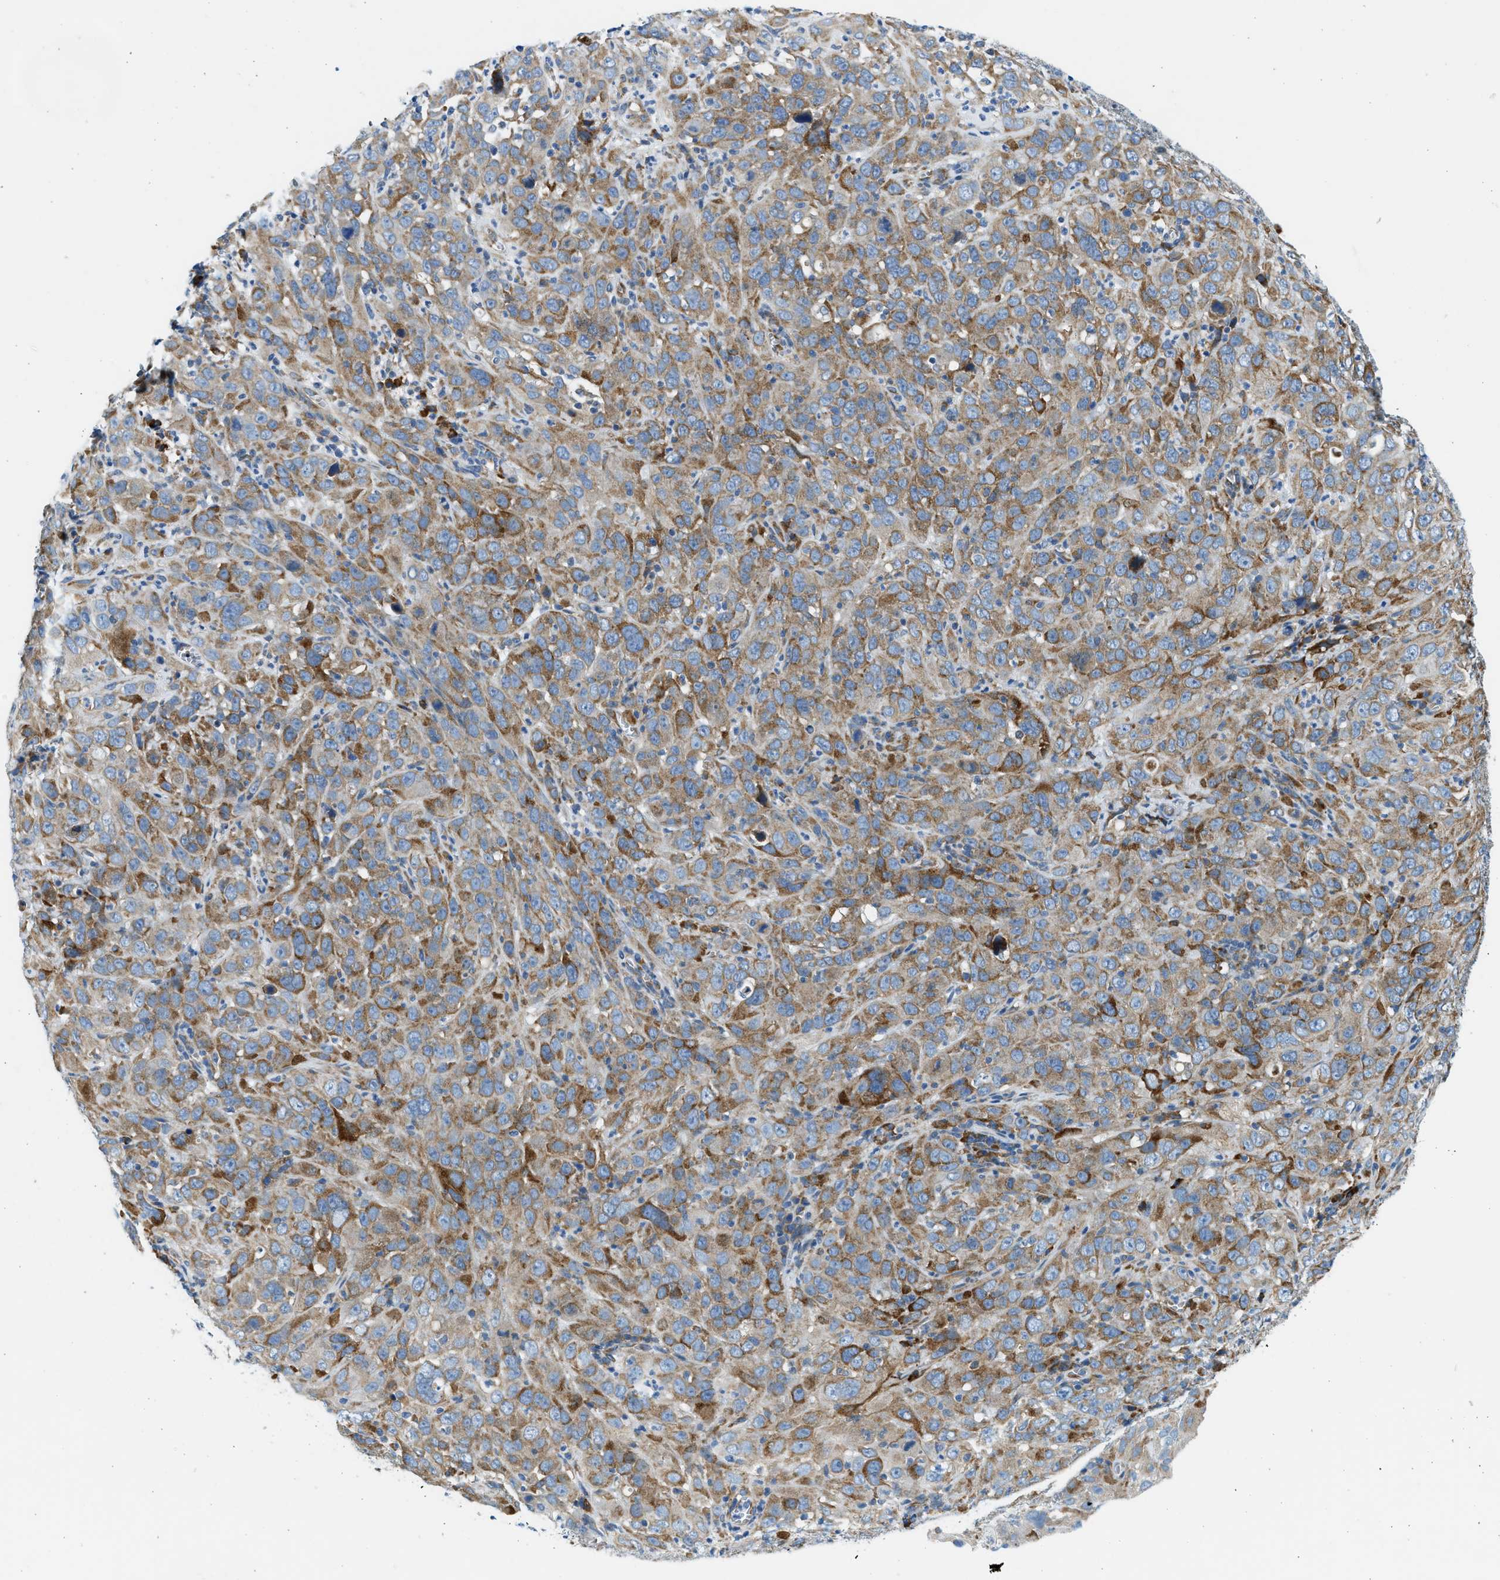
{"staining": {"intensity": "moderate", "quantity": ">75%", "location": "cytoplasmic/membranous"}, "tissue": "cervical cancer", "cell_type": "Tumor cells", "image_type": "cancer", "snomed": [{"axis": "morphology", "description": "Squamous cell carcinoma, NOS"}, {"axis": "topography", "description": "Cervix"}], "caption": "Brown immunohistochemical staining in cervical cancer (squamous cell carcinoma) demonstrates moderate cytoplasmic/membranous expression in approximately >75% of tumor cells. (DAB = brown stain, brightfield microscopy at high magnification).", "gene": "CNTN6", "patient": {"sex": "female", "age": 32}}